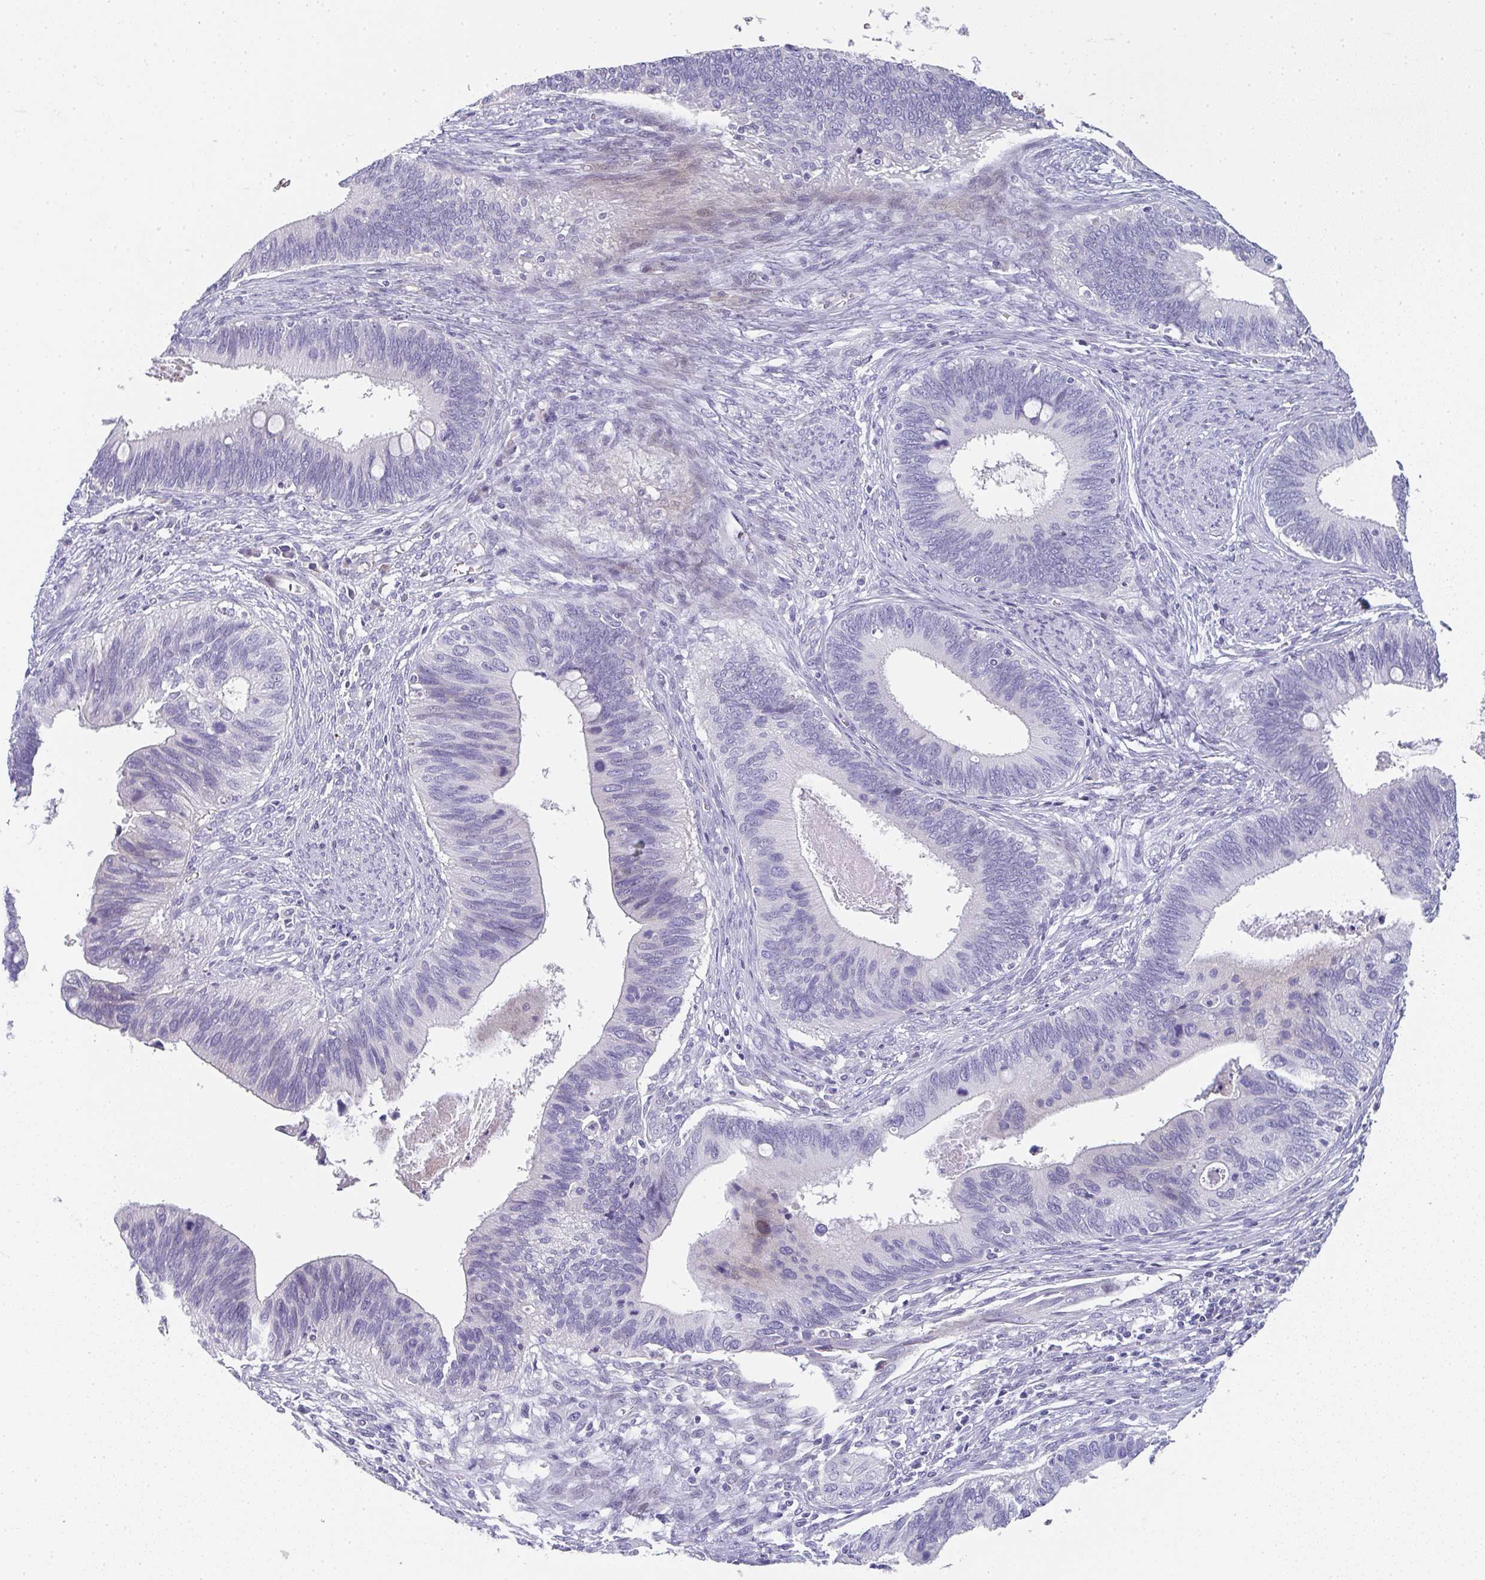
{"staining": {"intensity": "negative", "quantity": "none", "location": "none"}, "tissue": "cervical cancer", "cell_type": "Tumor cells", "image_type": "cancer", "snomed": [{"axis": "morphology", "description": "Adenocarcinoma, NOS"}, {"axis": "topography", "description": "Cervix"}], "caption": "Tumor cells show no significant protein staining in cervical cancer (adenocarcinoma).", "gene": "NEU2", "patient": {"sex": "female", "age": 42}}